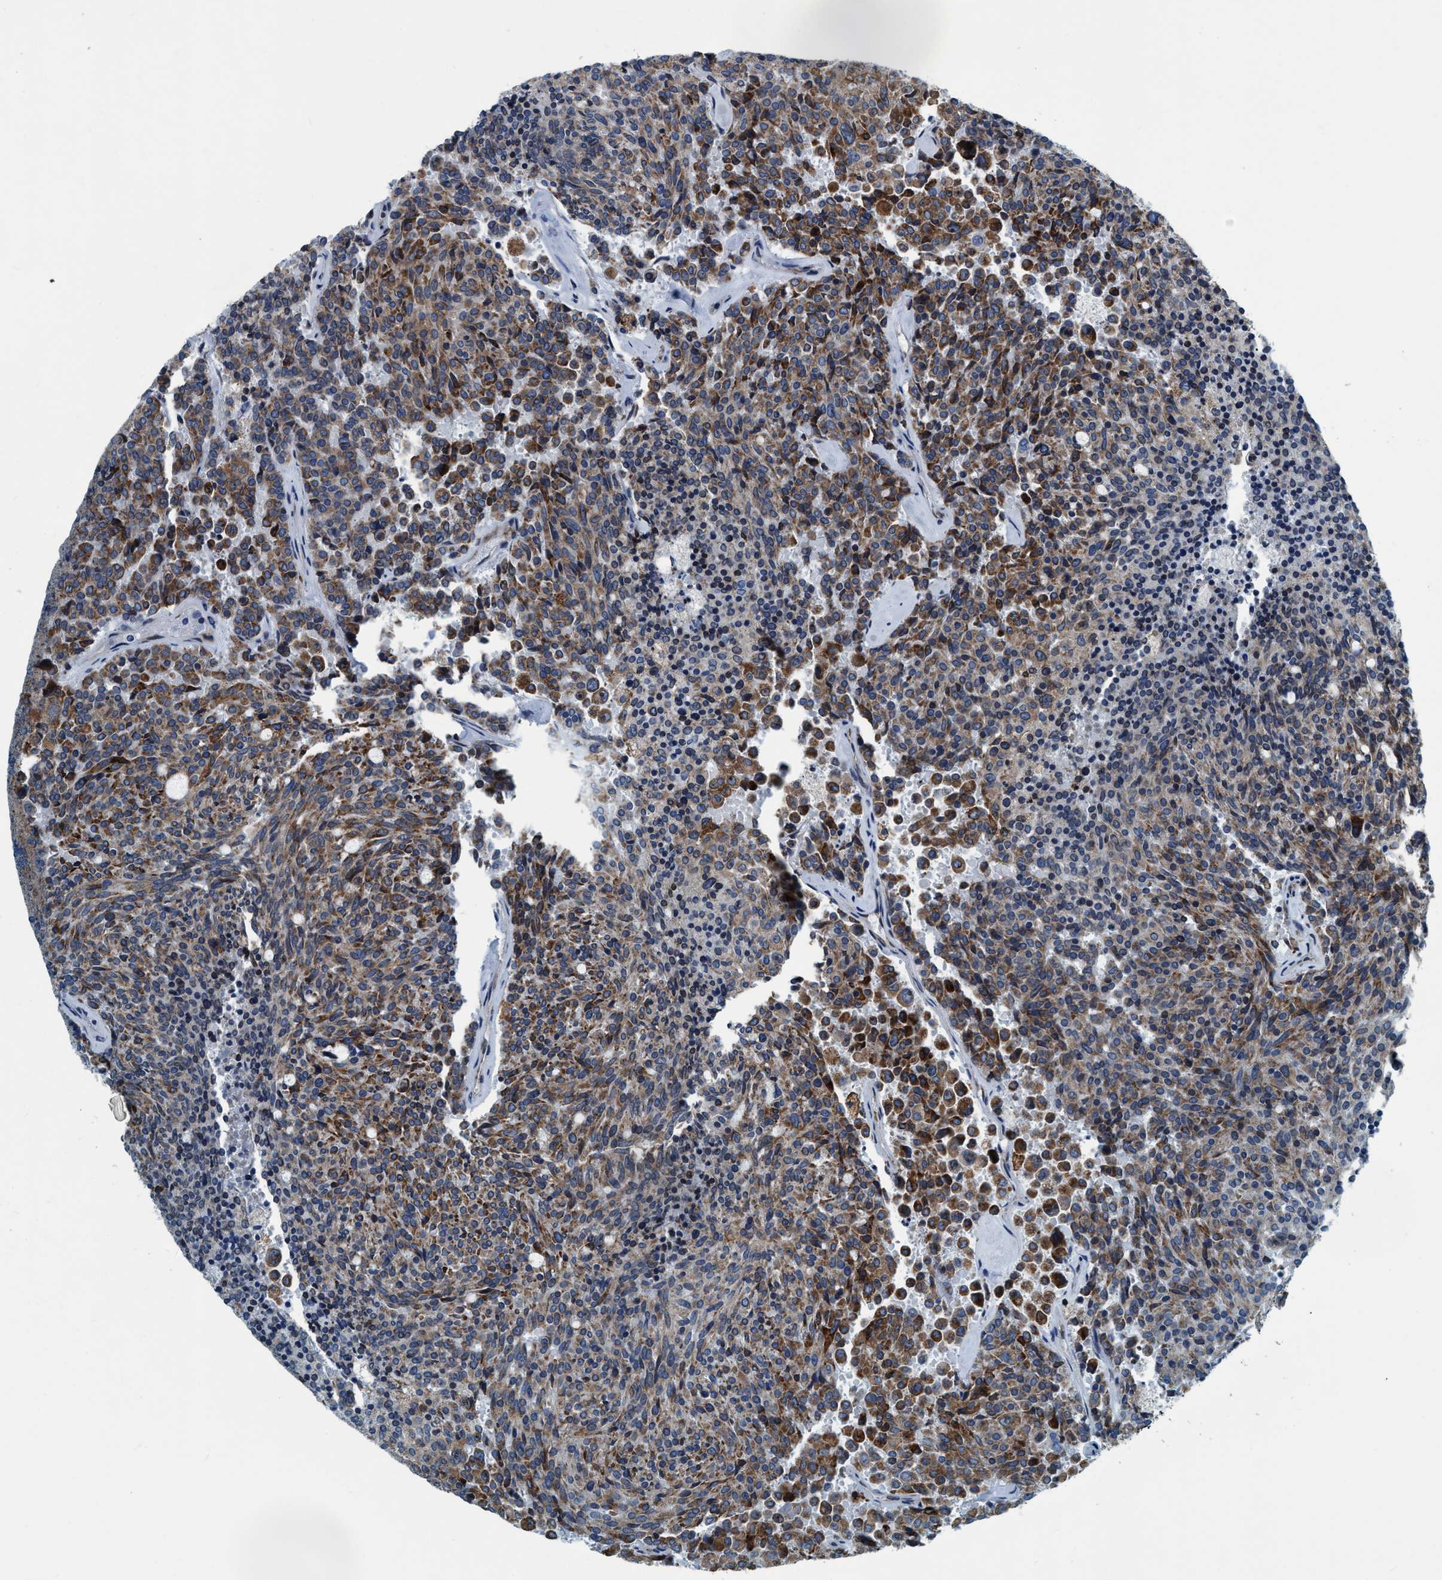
{"staining": {"intensity": "moderate", "quantity": ">75%", "location": "cytoplasmic/membranous"}, "tissue": "carcinoid", "cell_type": "Tumor cells", "image_type": "cancer", "snomed": [{"axis": "morphology", "description": "Carcinoid, malignant, NOS"}, {"axis": "topography", "description": "Pancreas"}], "caption": "About >75% of tumor cells in carcinoid show moderate cytoplasmic/membranous protein expression as visualized by brown immunohistochemical staining.", "gene": "ARMC9", "patient": {"sex": "female", "age": 54}}